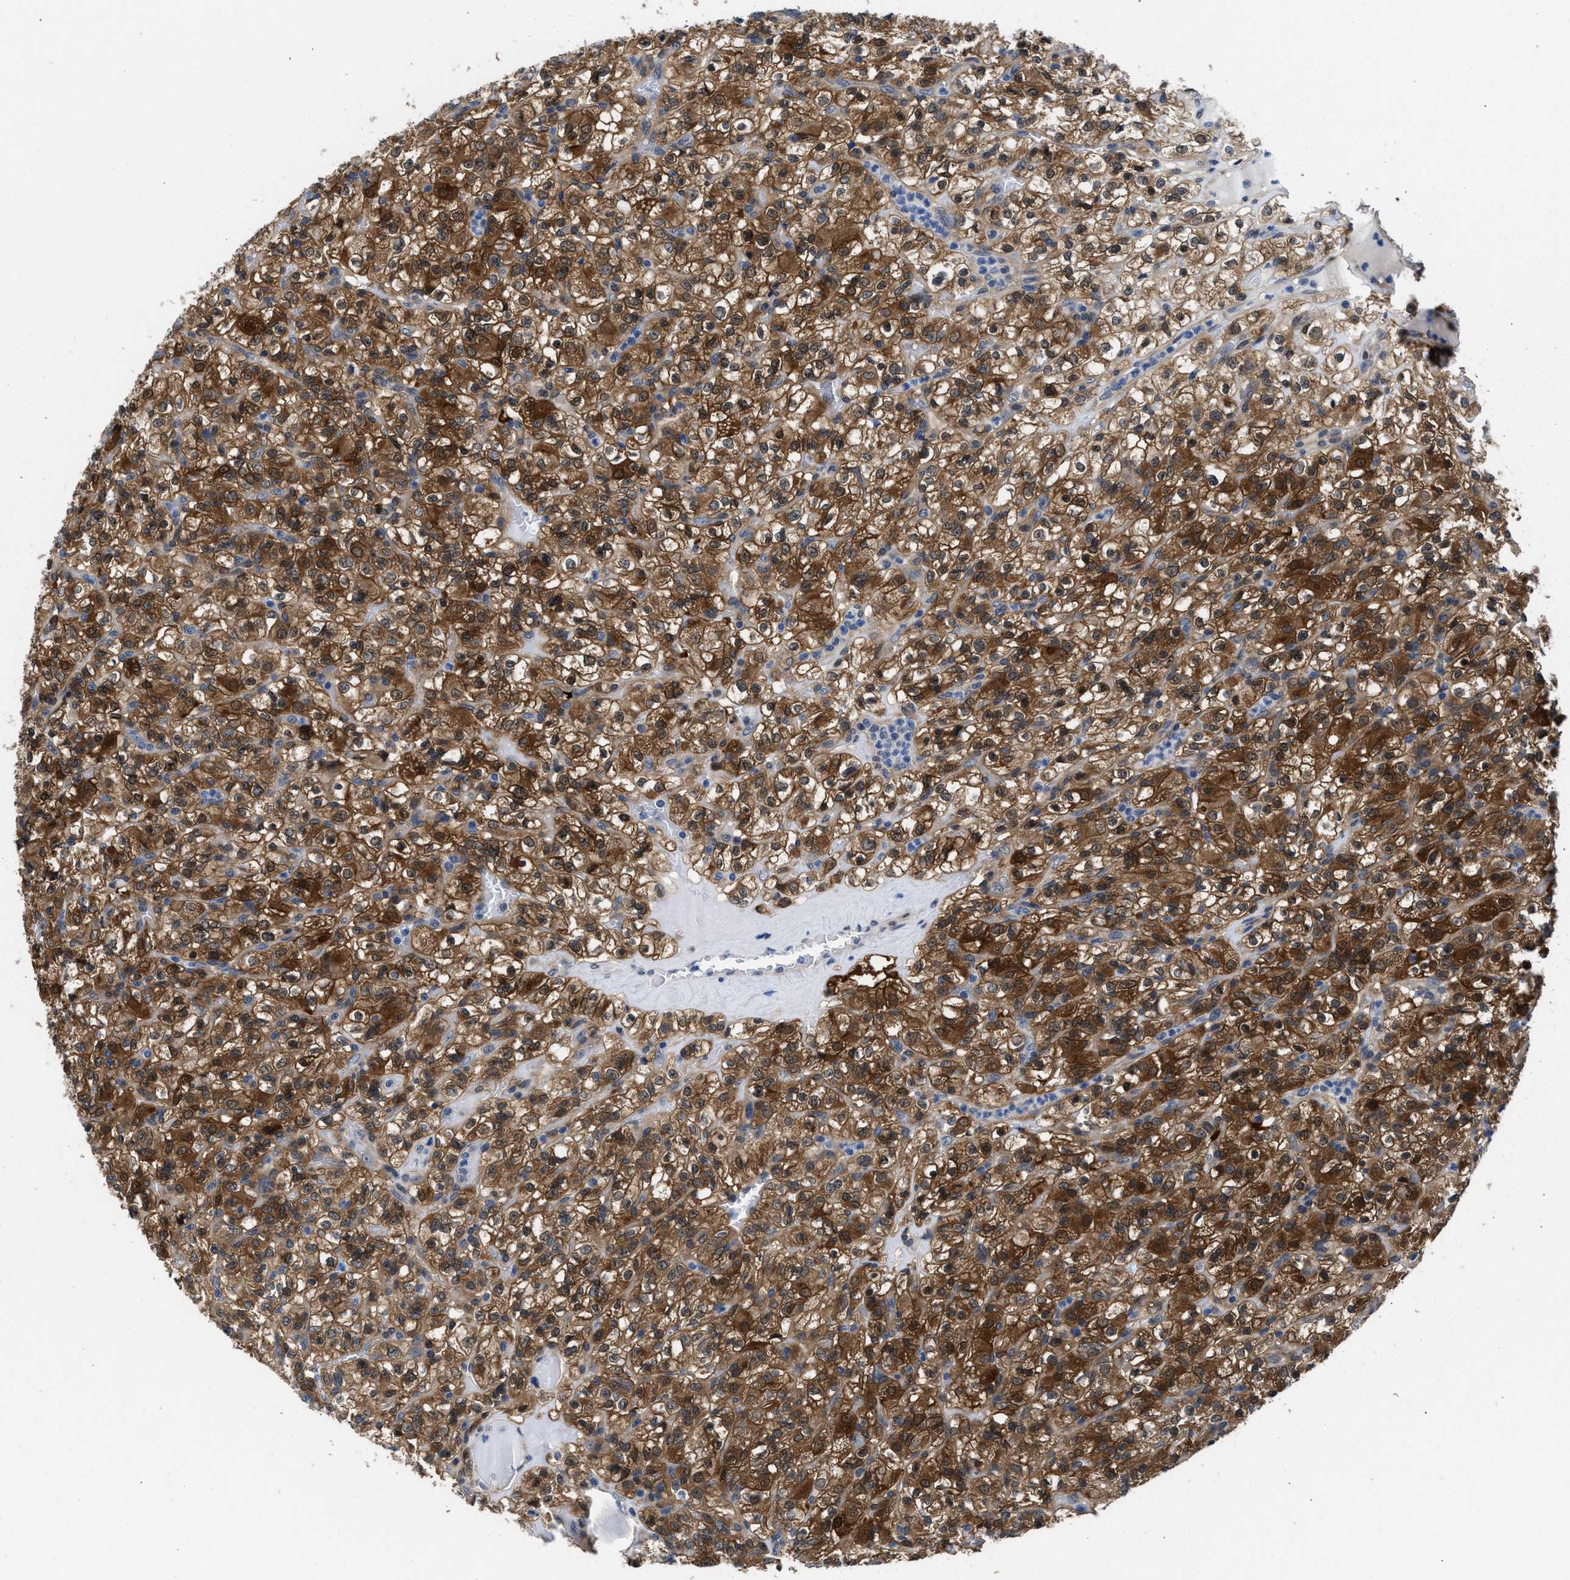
{"staining": {"intensity": "strong", "quantity": ">75%", "location": "cytoplasmic/membranous,nuclear"}, "tissue": "renal cancer", "cell_type": "Tumor cells", "image_type": "cancer", "snomed": [{"axis": "morphology", "description": "Normal tissue, NOS"}, {"axis": "morphology", "description": "Adenocarcinoma, NOS"}, {"axis": "topography", "description": "Kidney"}], "caption": "Tumor cells reveal high levels of strong cytoplasmic/membranous and nuclear expression in approximately >75% of cells in renal cancer. (DAB = brown stain, brightfield microscopy at high magnification).", "gene": "CBR1", "patient": {"sex": "female", "age": 72}}